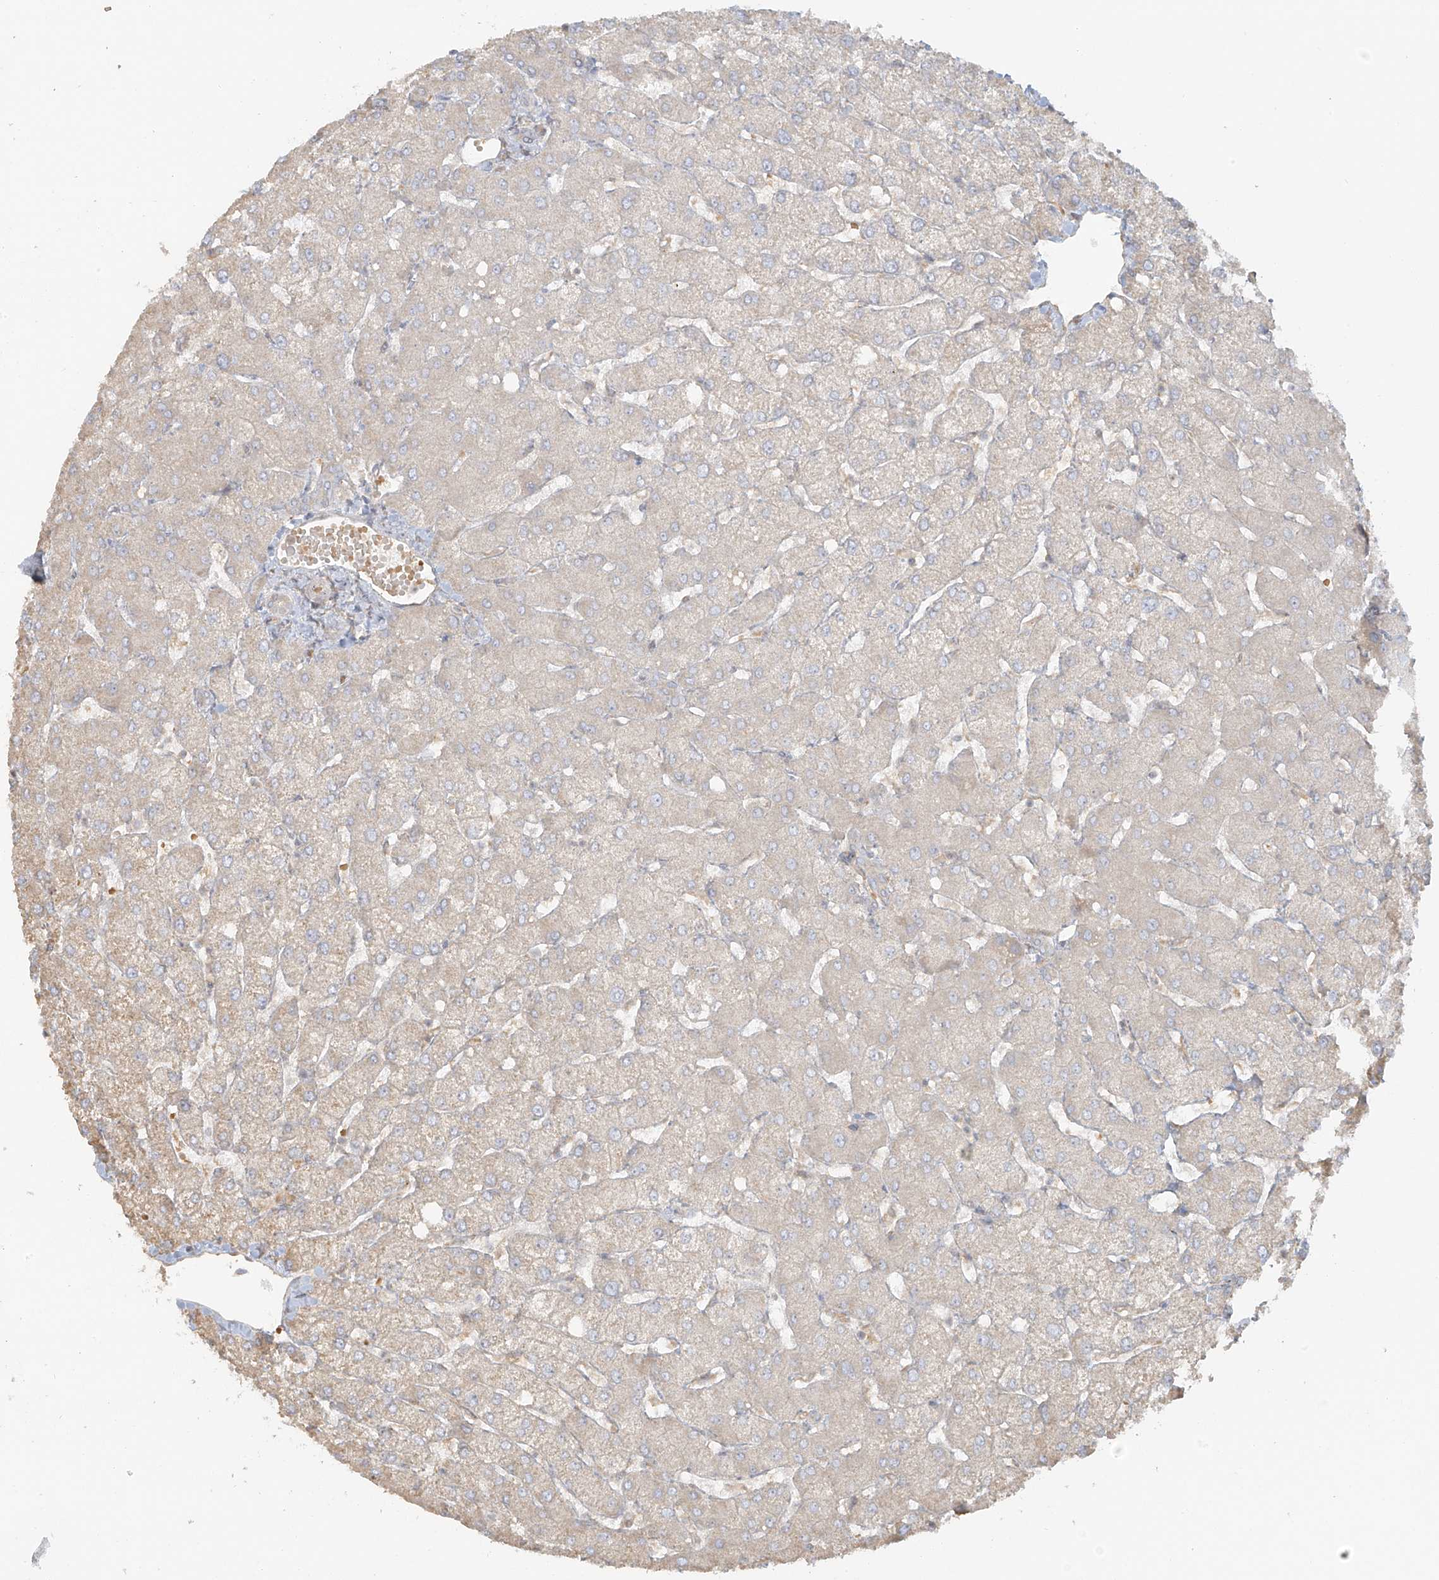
{"staining": {"intensity": "negative", "quantity": "none", "location": "none"}, "tissue": "liver", "cell_type": "Cholangiocytes", "image_type": "normal", "snomed": [{"axis": "morphology", "description": "Normal tissue, NOS"}, {"axis": "topography", "description": "Liver"}], "caption": "Cholangiocytes show no significant protein expression in benign liver. (DAB (3,3'-diaminobenzidine) immunohistochemistry (IHC), high magnification).", "gene": "UPK1B", "patient": {"sex": "female", "age": 54}}